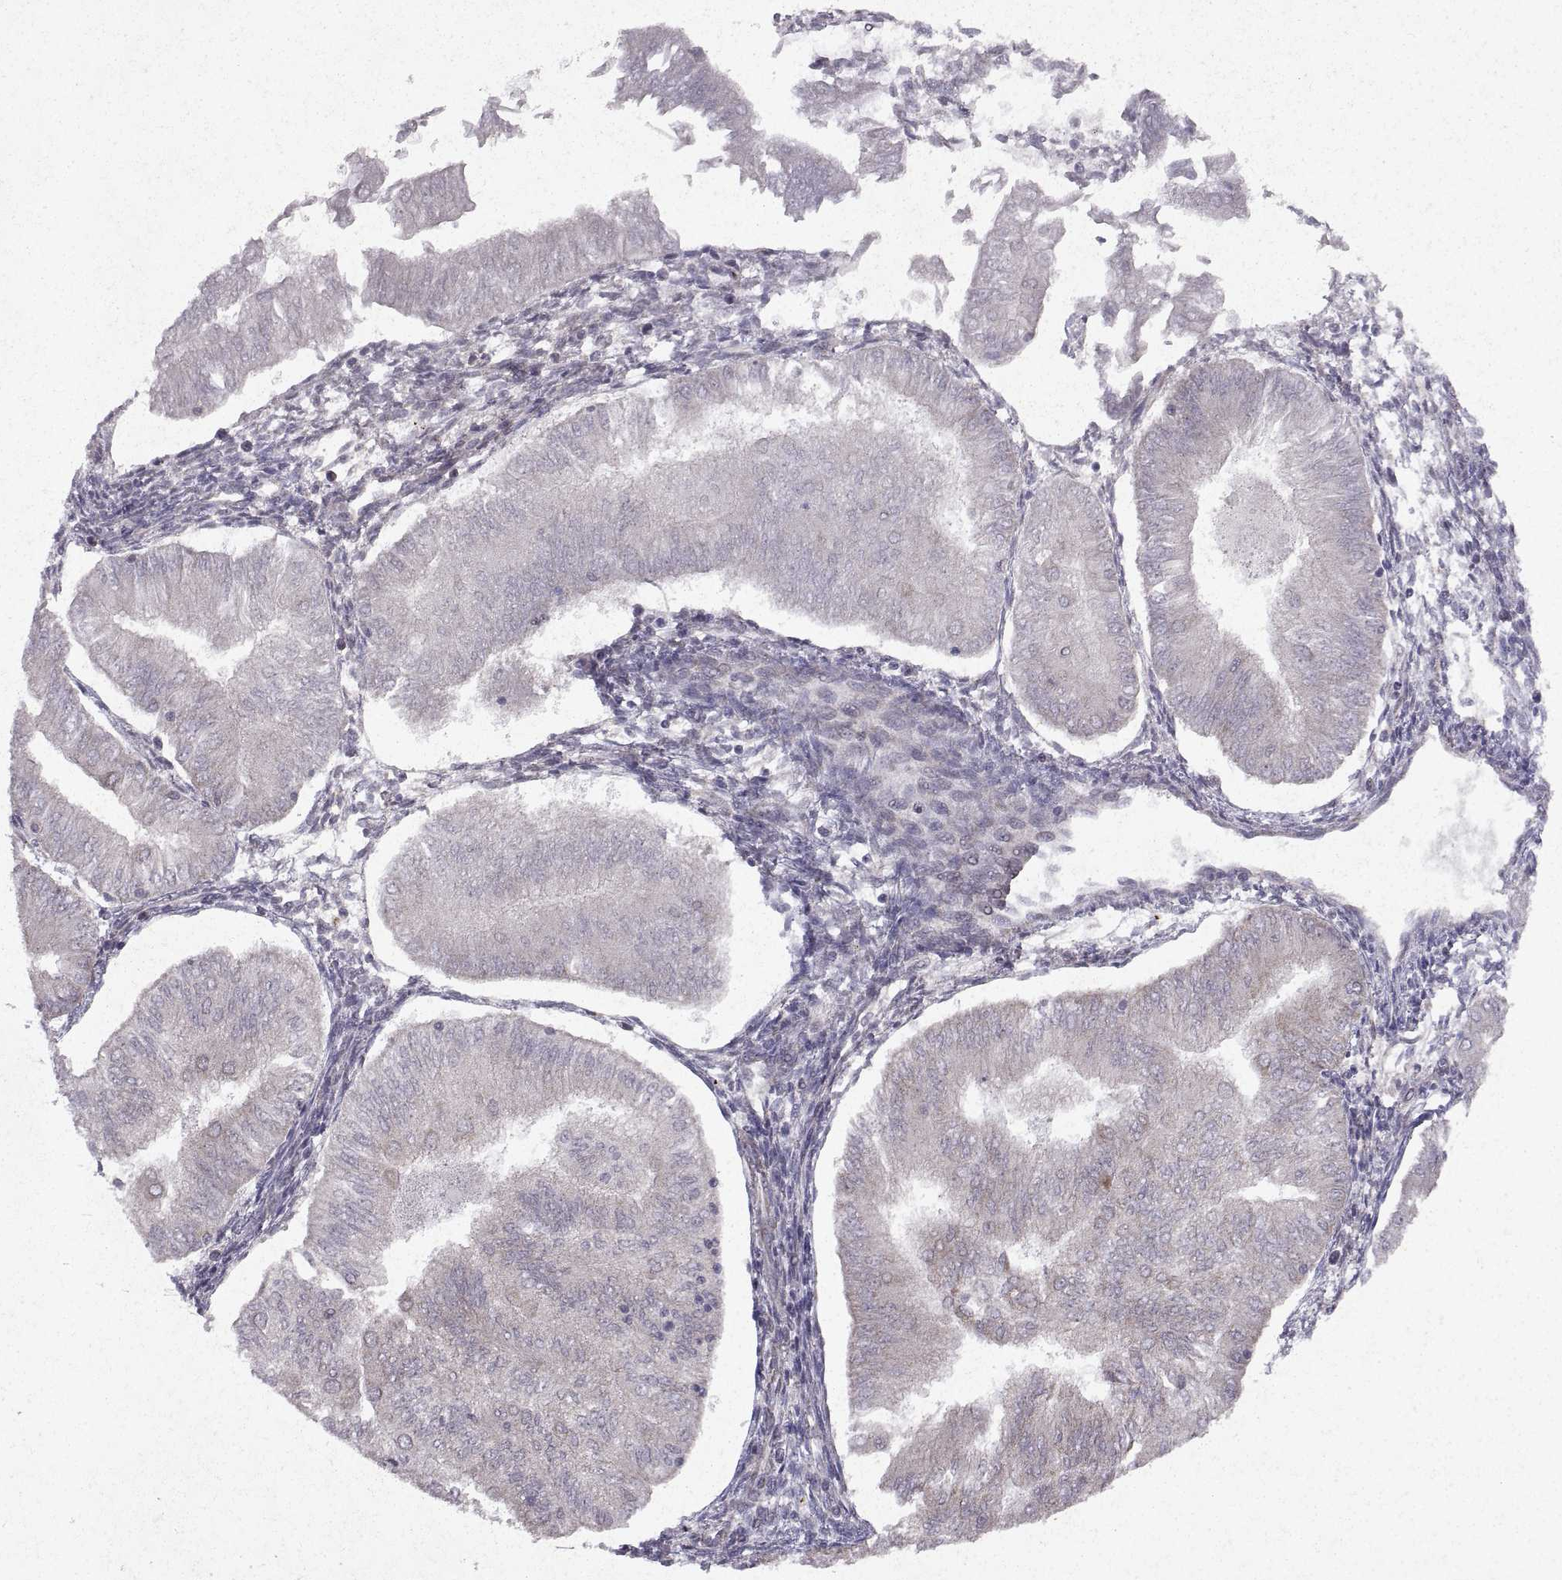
{"staining": {"intensity": "weak", "quantity": "<25%", "location": "cytoplasmic/membranous"}, "tissue": "endometrial cancer", "cell_type": "Tumor cells", "image_type": "cancer", "snomed": [{"axis": "morphology", "description": "Adenocarcinoma, NOS"}, {"axis": "topography", "description": "Endometrium"}], "caption": "There is no significant positivity in tumor cells of endometrial cancer (adenocarcinoma).", "gene": "MANBAL", "patient": {"sex": "female", "age": 53}}